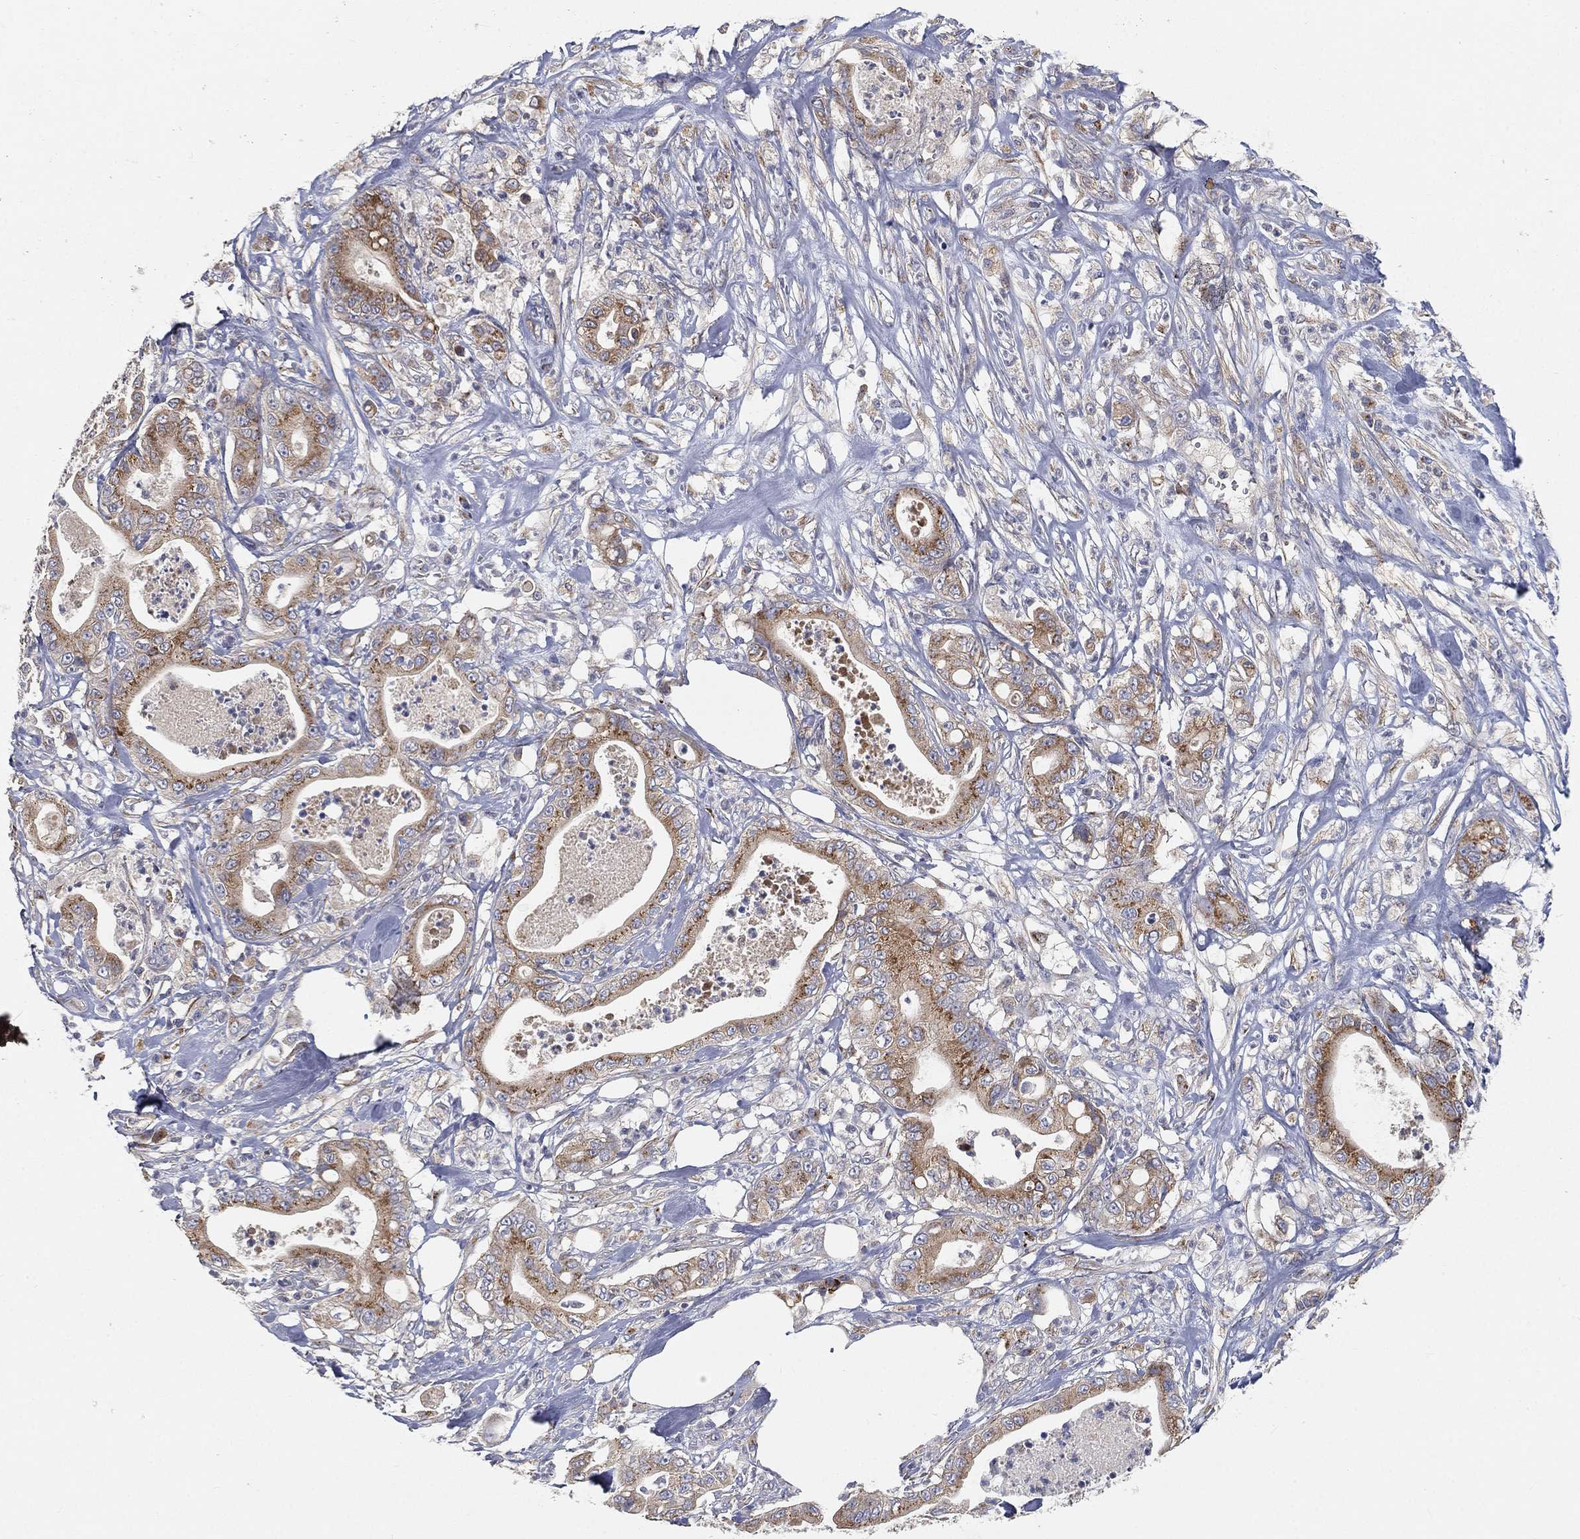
{"staining": {"intensity": "moderate", "quantity": ">75%", "location": "cytoplasmic/membranous"}, "tissue": "pancreatic cancer", "cell_type": "Tumor cells", "image_type": "cancer", "snomed": [{"axis": "morphology", "description": "Adenocarcinoma, NOS"}, {"axis": "topography", "description": "Pancreas"}], "caption": "Immunohistochemical staining of pancreatic cancer demonstrates moderate cytoplasmic/membranous protein positivity in about >75% of tumor cells. Immunohistochemistry stains the protein in brown and the nuclei are stained blue.", "gene": "CTSL", "patient": {"sex": "male", "age": 71}}